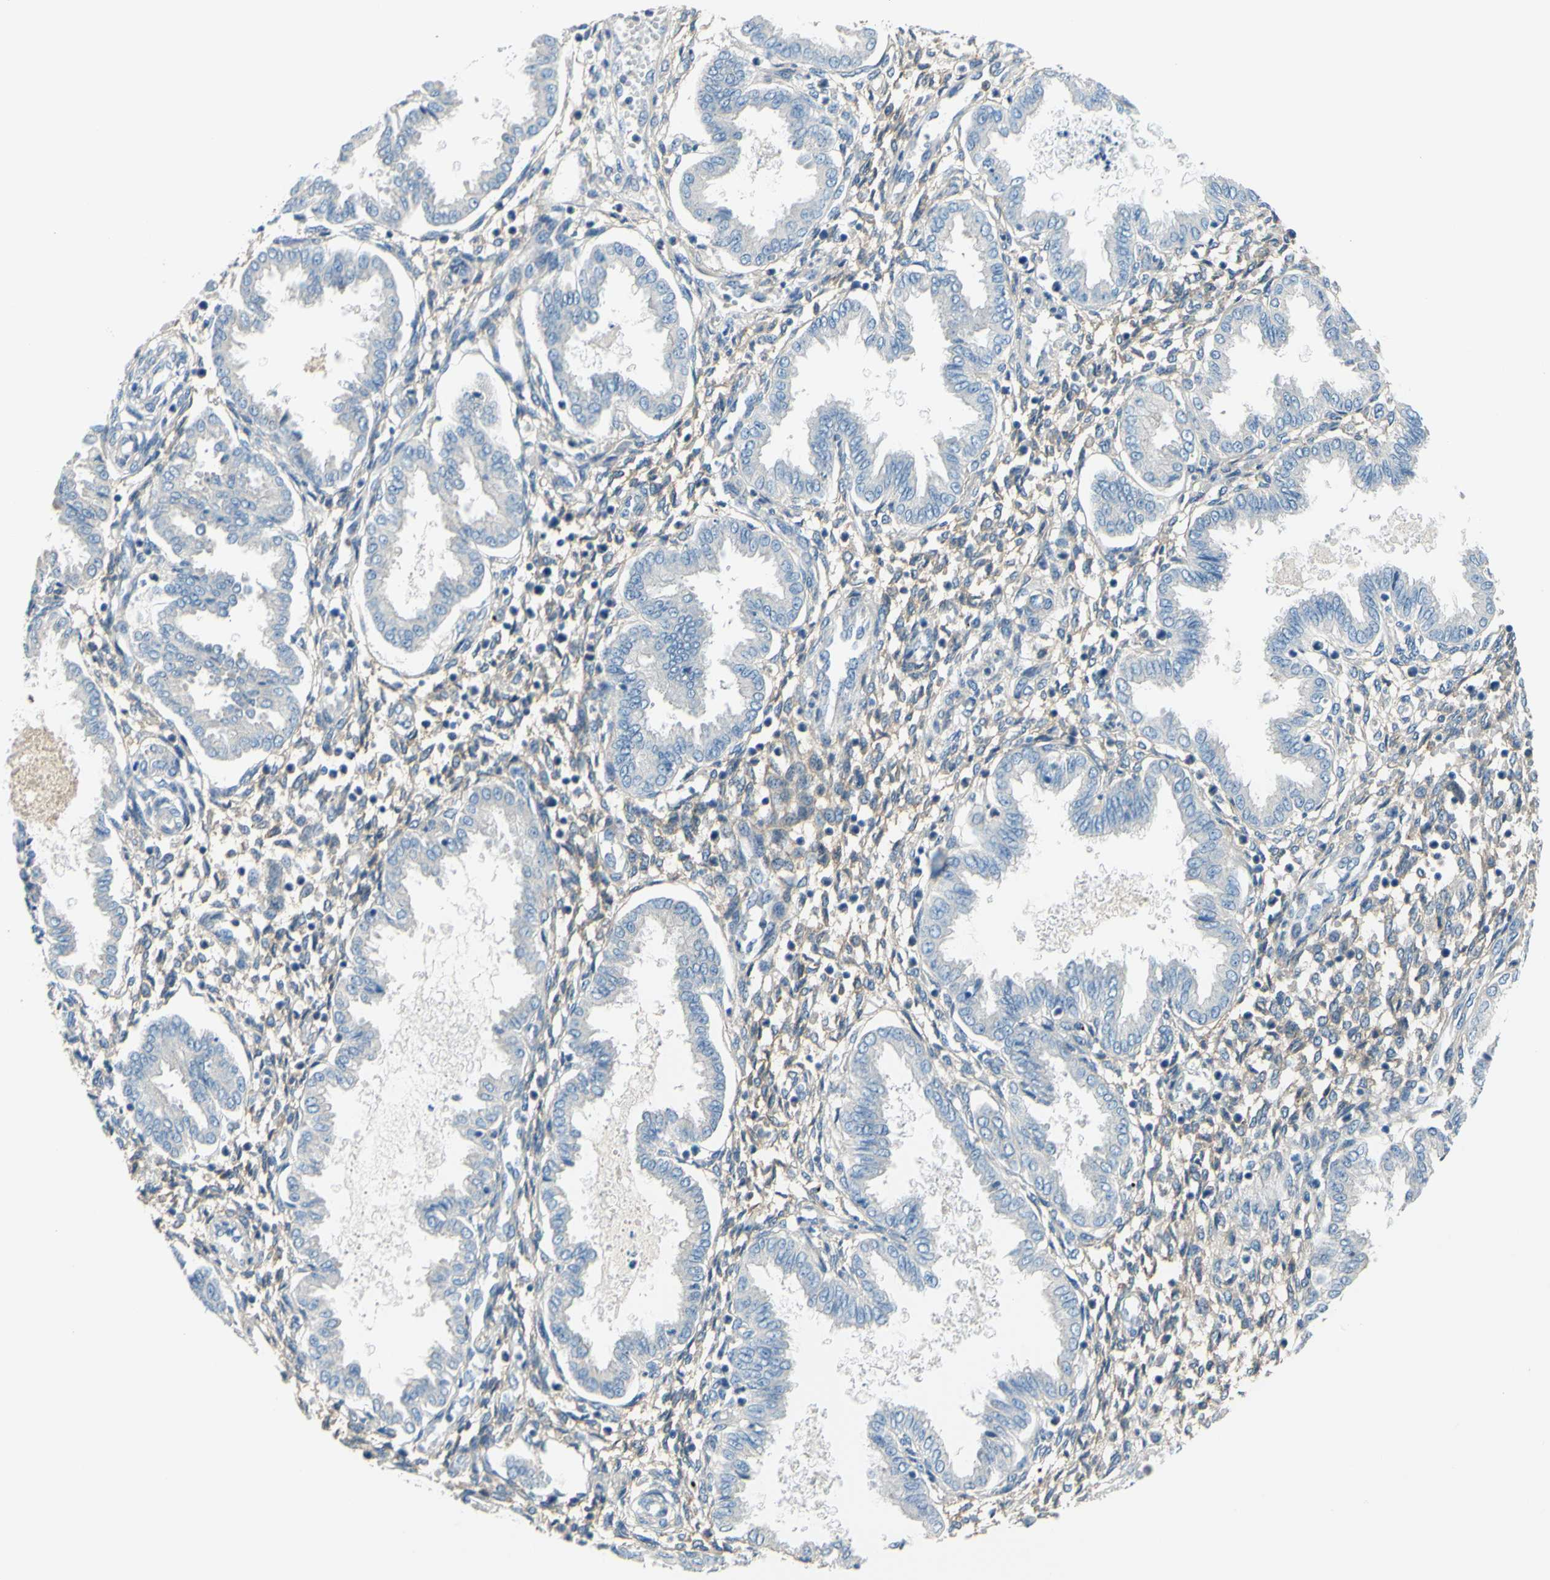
{"staining": {"intensity": "moderate", "quantity": ">75%", "location": "cytoplasmic/membranous"}, "tissue": "endometrium", "cell_type": "Cells in endometrial stroma", "image_type": "normal", "snomed": [{"axis": "morphology", "description": "Normal tissue, NOS"}, {"axis": "topography", "description": "Endometrium"}], "caption": "This photomicrograph reveals immunohistochemistry staining of normal human endometrium, with medium moderate cytoplasmic/membranous expression in approximately >75% of cells in endometrial stroma.", "gene": "ARHGAP1", "patient": {"sex": "female", "age": 33}}